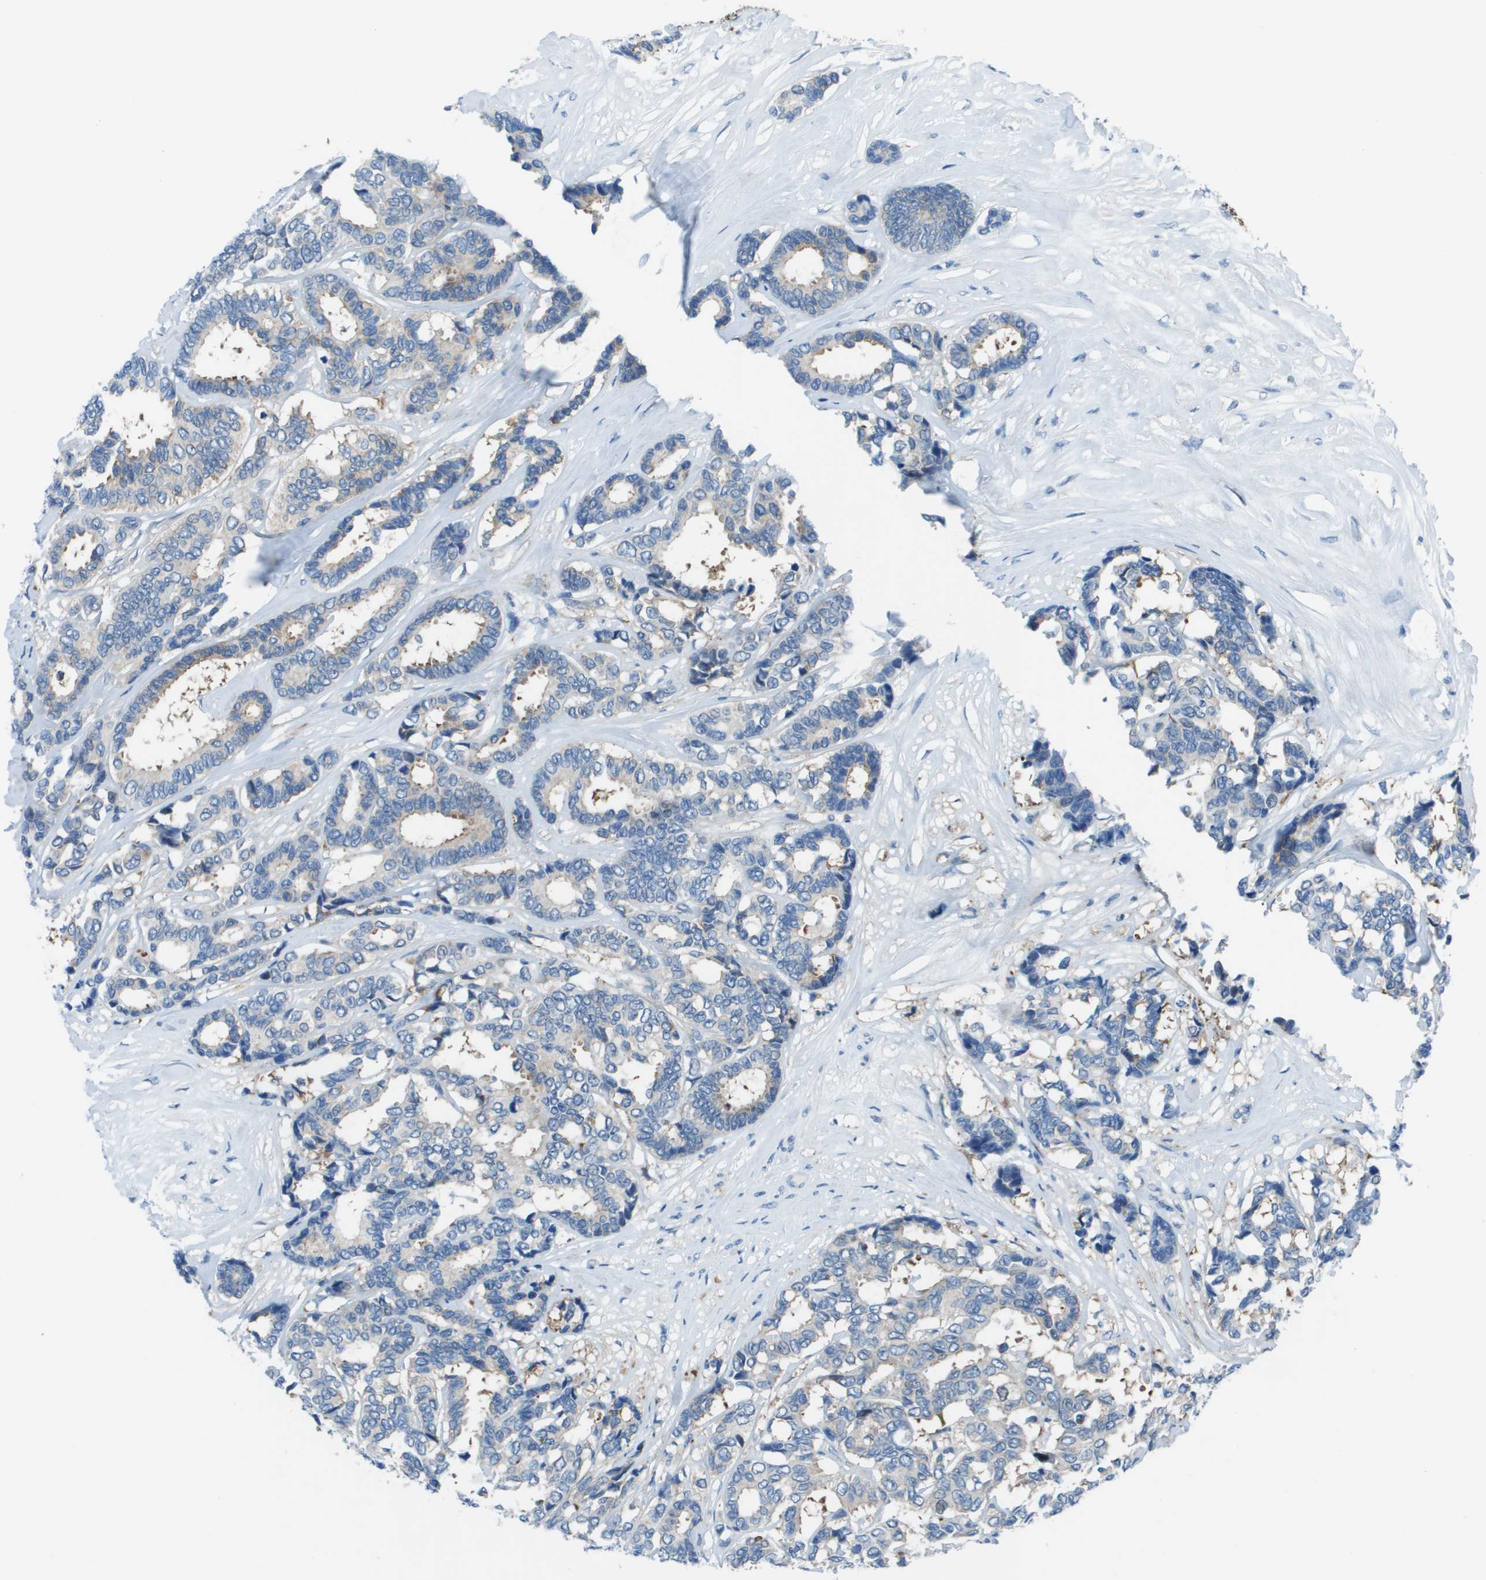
{"staining": {"intensity": "negative", "quantity": "none", "location": "none"}, "tissue": "breast cancer", "cell_type": "Tumor cells", "image_type": "cancer", "snomed": [{"axis": "morphology", "description": "Duct carcinoma"}, {"axis": "topography", "description": "Breast"}], "caption": "Immunohistochemistry of breast cancer reveals no expression in tumor cells. (DAB IHC with hematoxylin counter stain).", "gene": "STIP1", "patient": {"sex": "female", "age": 87}}